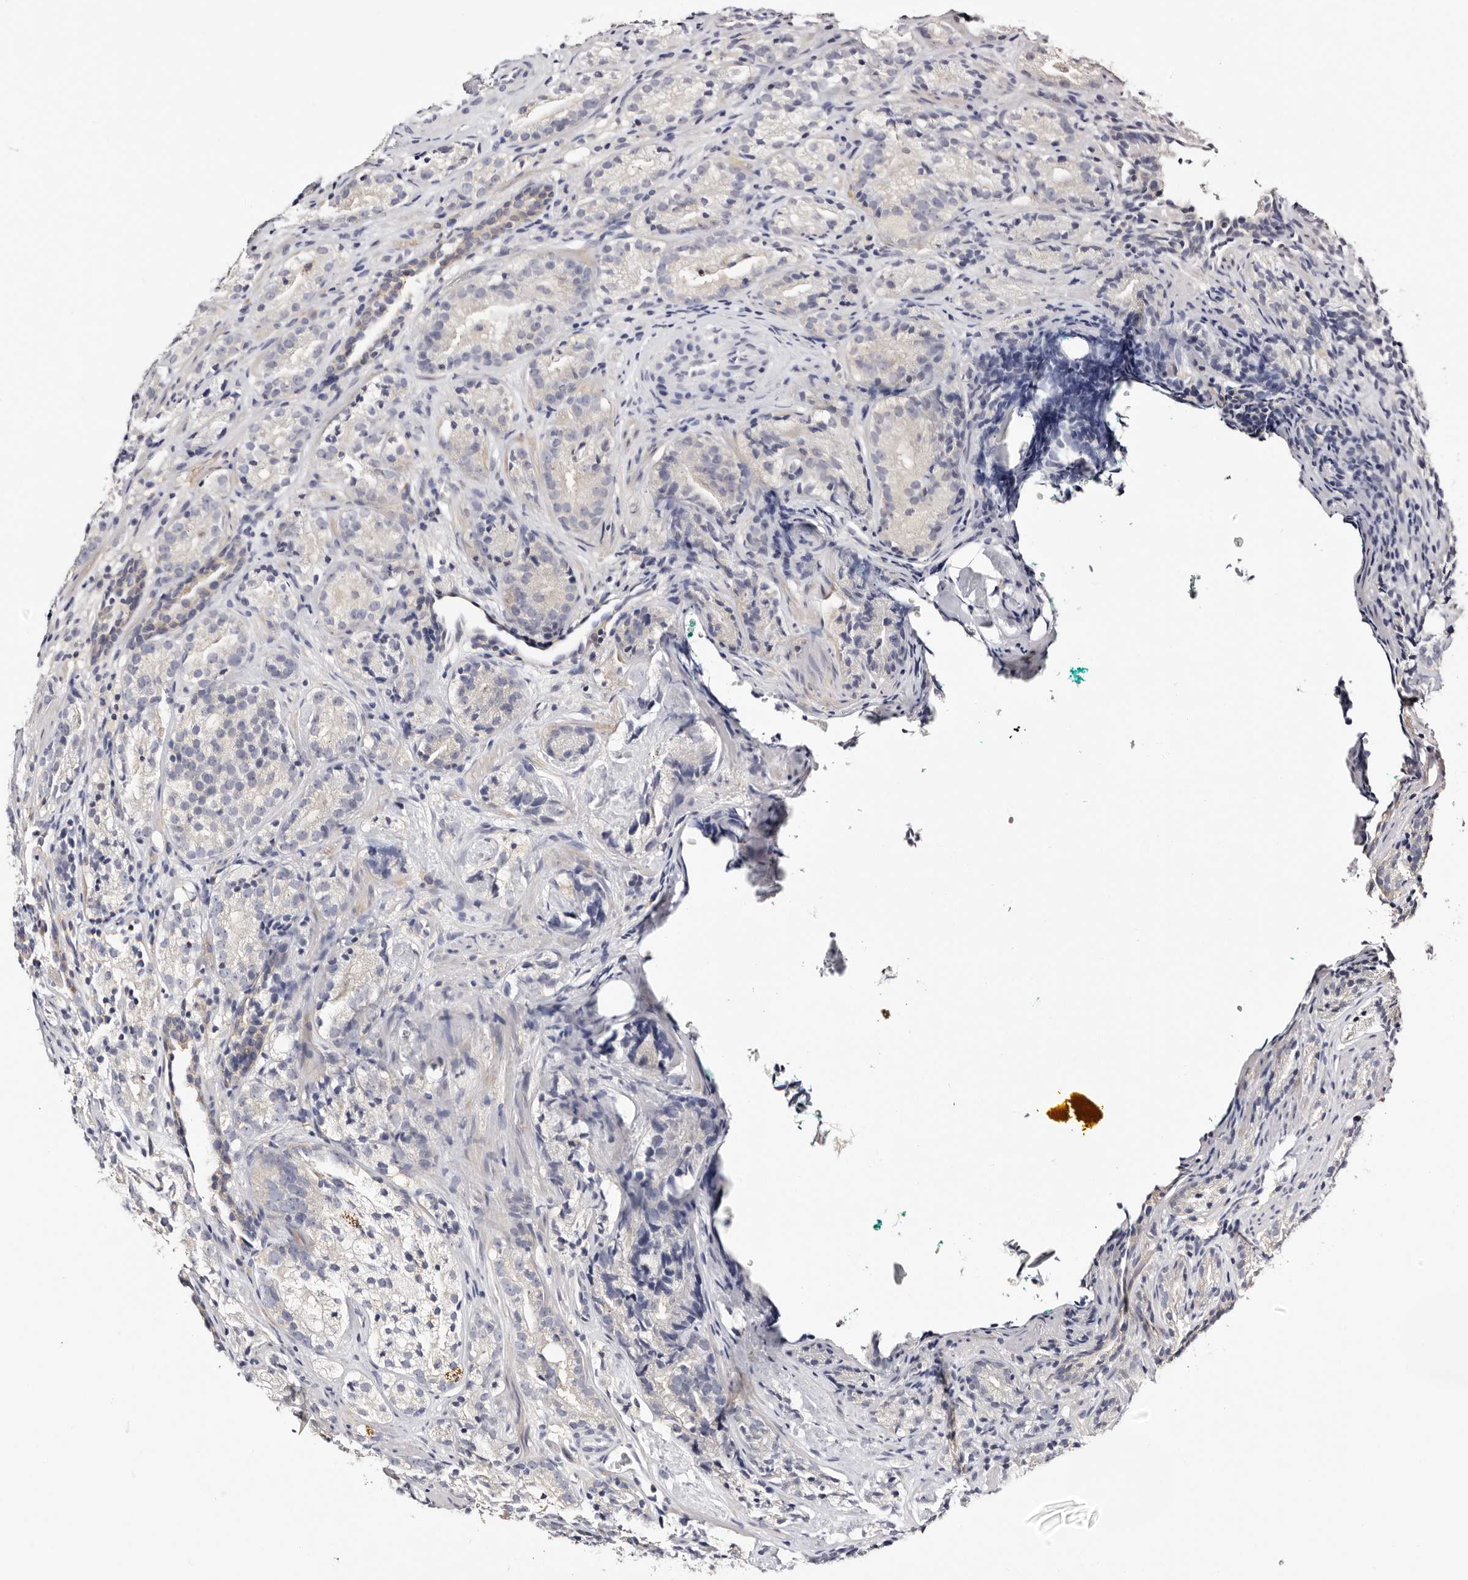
{"staining": {"intensity": "negative", "quantity": "none", "location": "none"}, "tissue": "prostate cancer", "cell_type": "Tumor cells", "image_type": "cancer", "snomed": [{"axis": "morphology", "description": "Adenocarcinoma, High grade"}, {"axis": "topography", "description": "Prostate"}], "caption": "Human prostate cancer (high-grade adenocarcinoma) stained for a protein using immunohistochemistry reveals no expression in tumor cells.", "gene": "ROM1", "patient": {"sex": "male", "age": 56}}